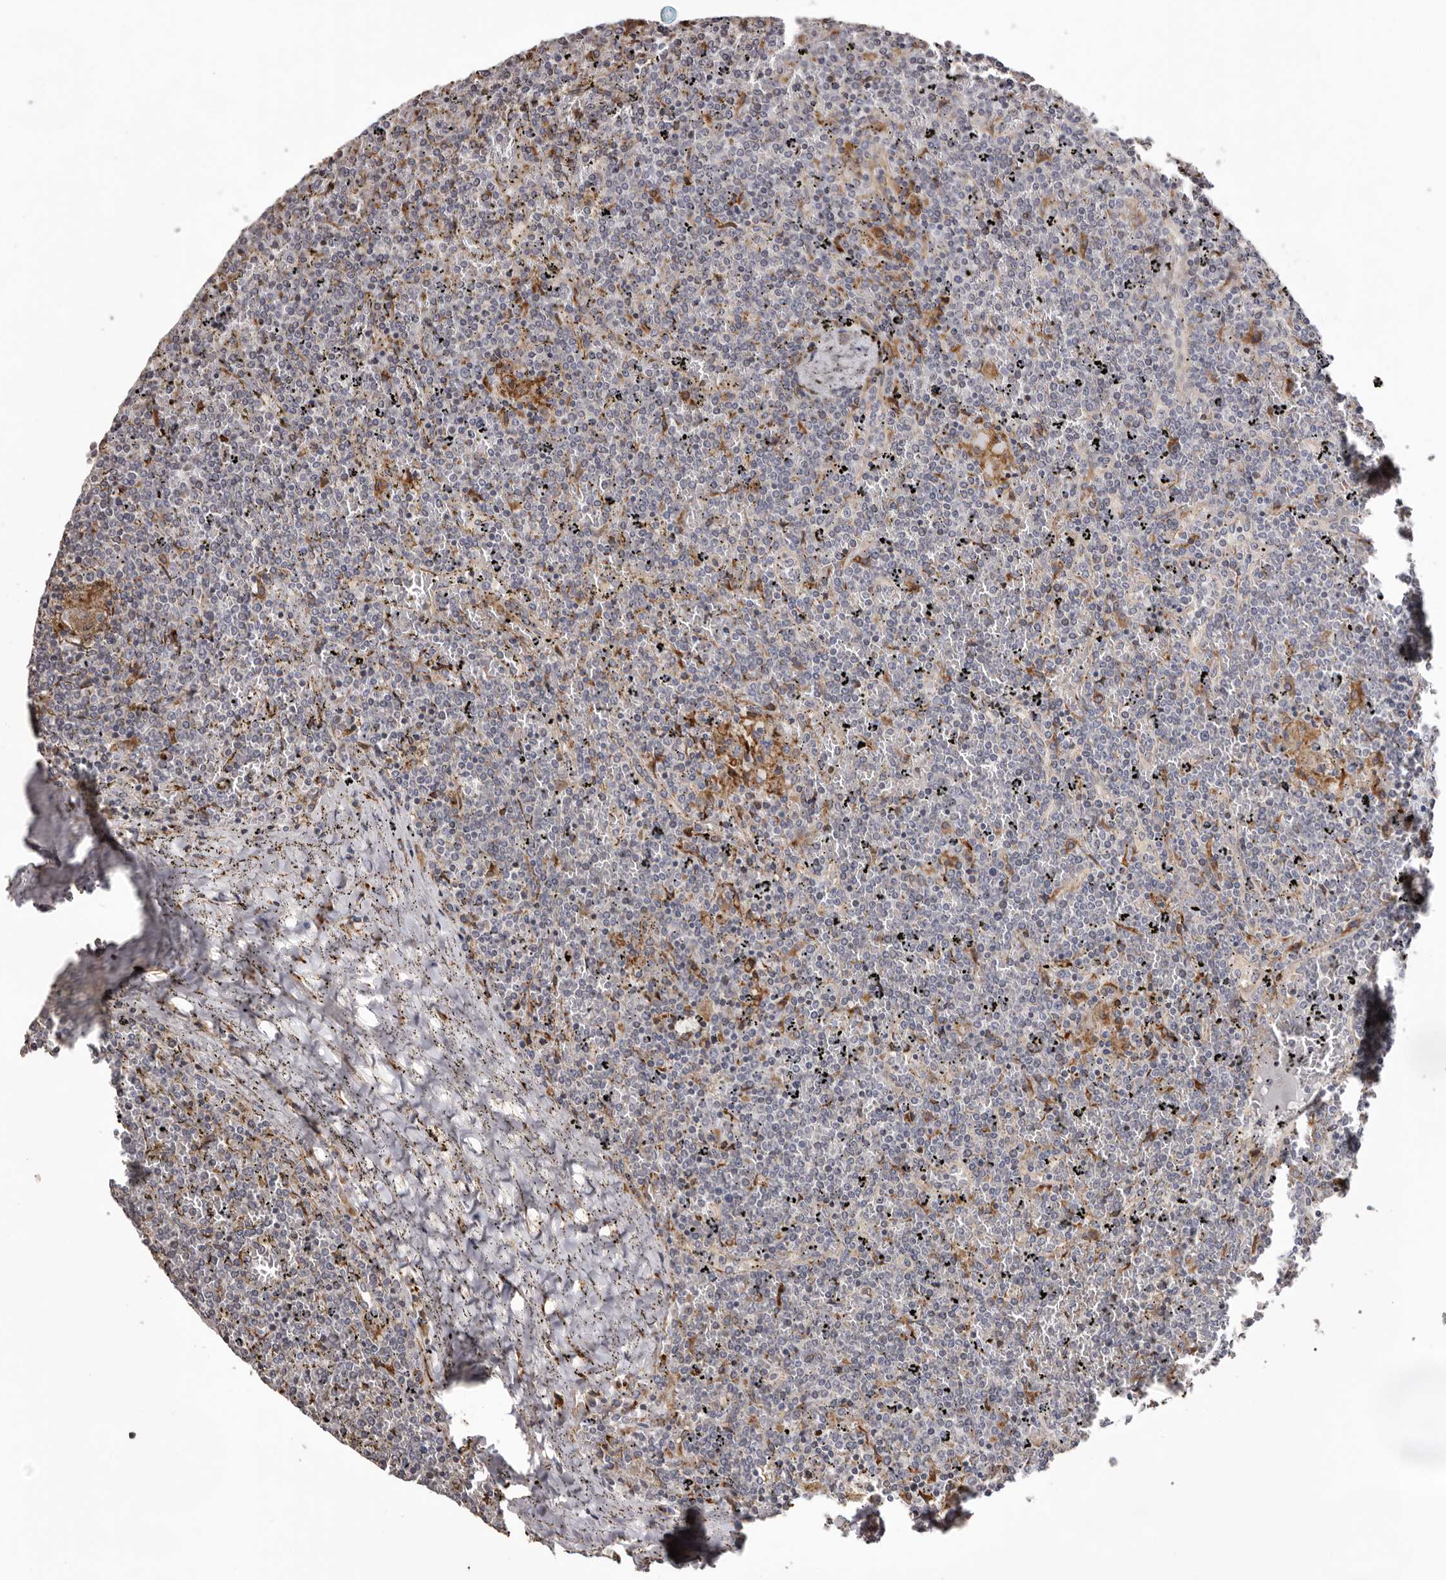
{"staining": {"intensity": "negative", "quantity": "none", "location": "none"}, "tissue": "lymphoma", "cell_type": "Tumor cells", "image_type": "cancer", "snomed": [{"axis": "morphology", "description": "Malignant lymphoma, non-Hodgkin's type, Low grade"}, {"axis": "topography", "description": "Spleen"}], "caption": "High magnification brightfield microscopy of low-grade malignant lymphoma, non-Hodgkin's type stained with DAB (3,3'-diaminobenzidine) (brown) and counterstained with hematoxylin (blue): tumor cells show no significant staining.", "gene": "PIGX", "patient": {"sex": "female", "age": 19}}